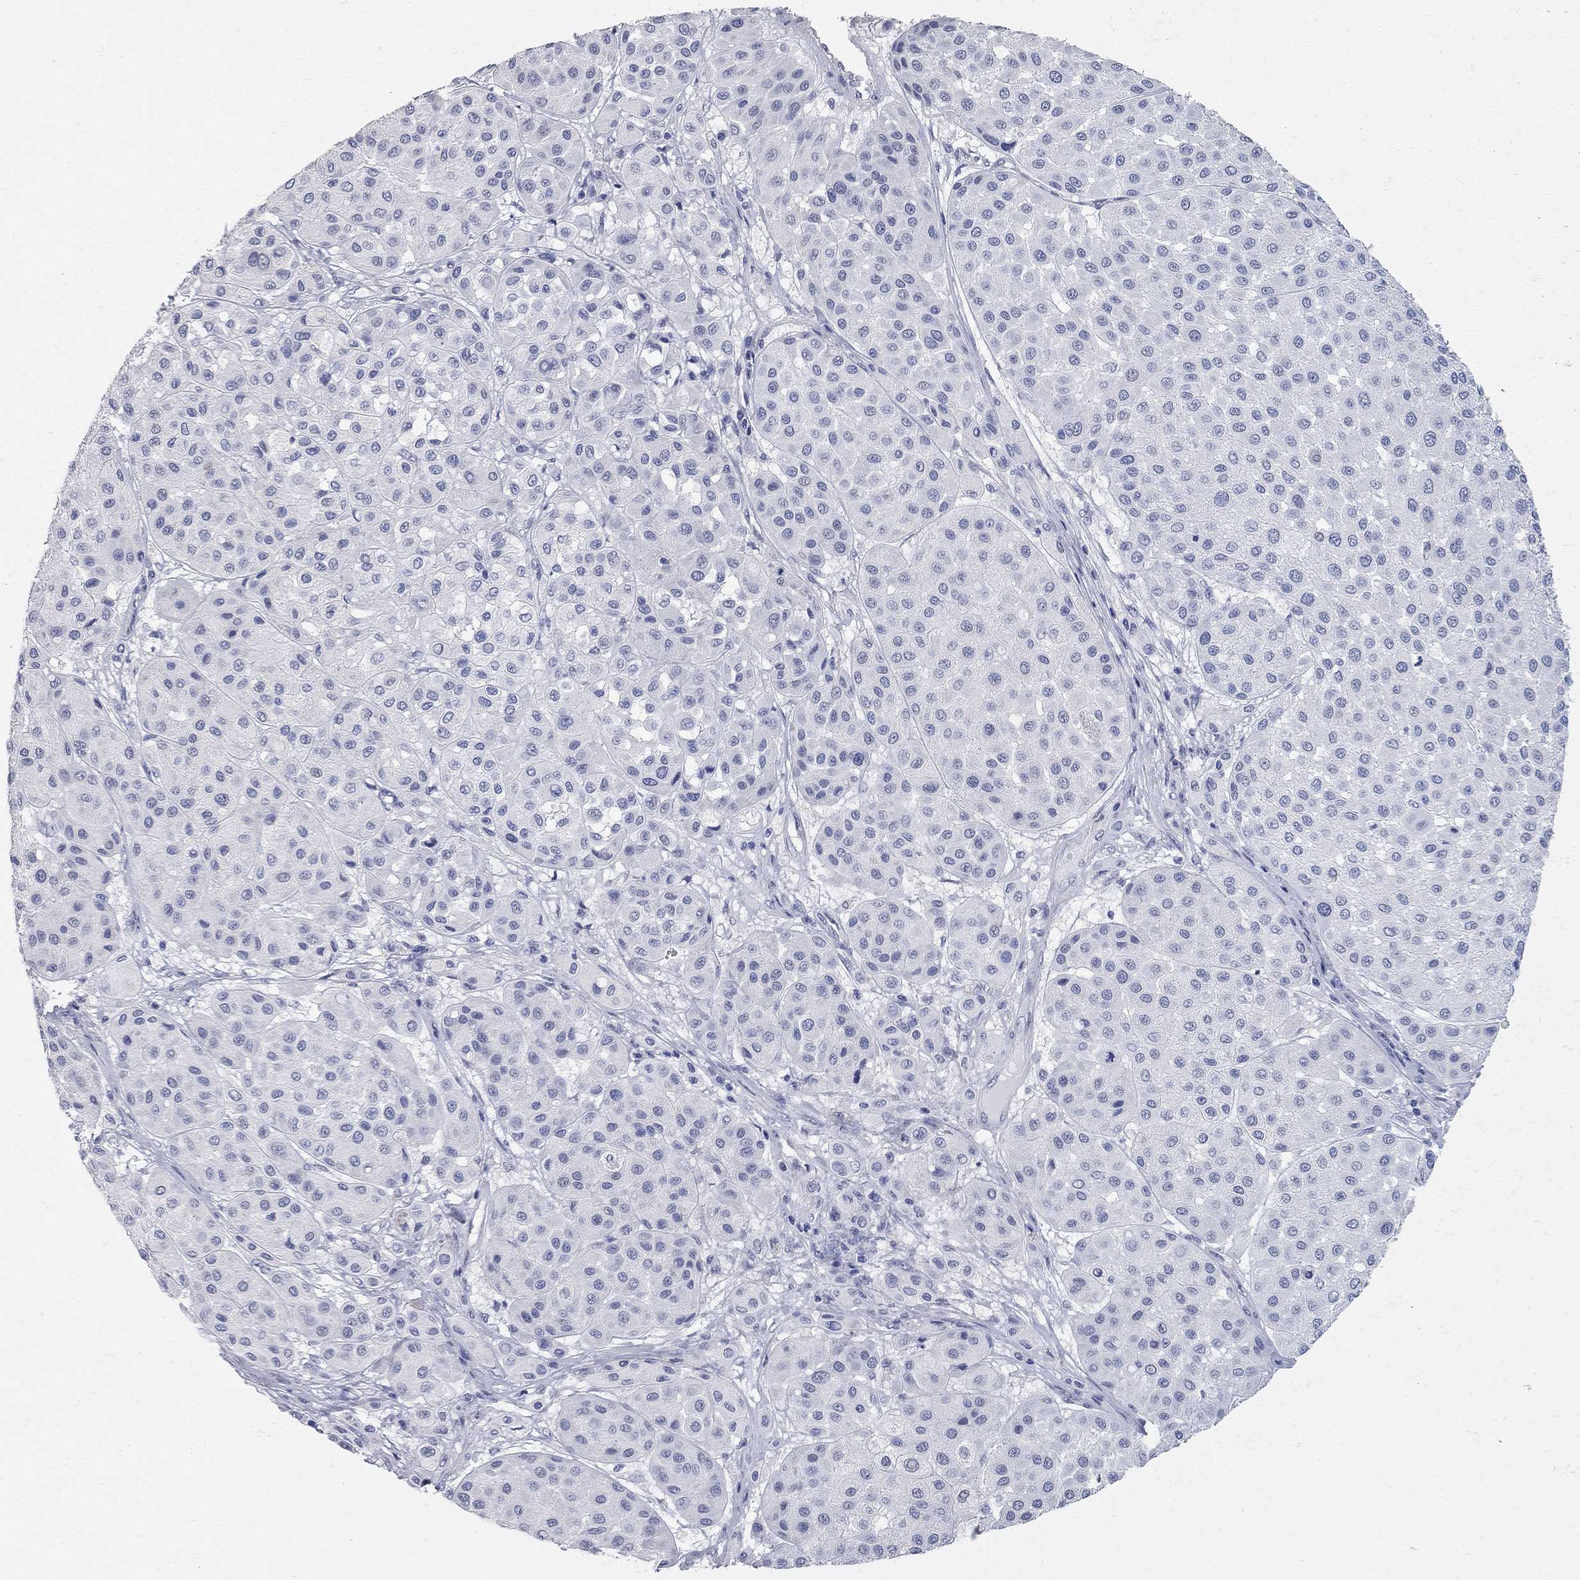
{"staining": {"intensity": "negative", "quantity": "none", "location": "none"}, "tissue": "melanoma", "cell_type": "Tumor cells", "image_type": "cancer", "snomed": [{"axis": "morphology", "description": "Malignant melanoma, Metastatic site"}, {"axis": "topography", "description": "Smooth muscle"}], "caption": "Immunohistochemical staining of melanoma shows no significant positivity in tumor cells.", "gene": "BPIFB1", "patient": {"sex": "male", "age": 41}}